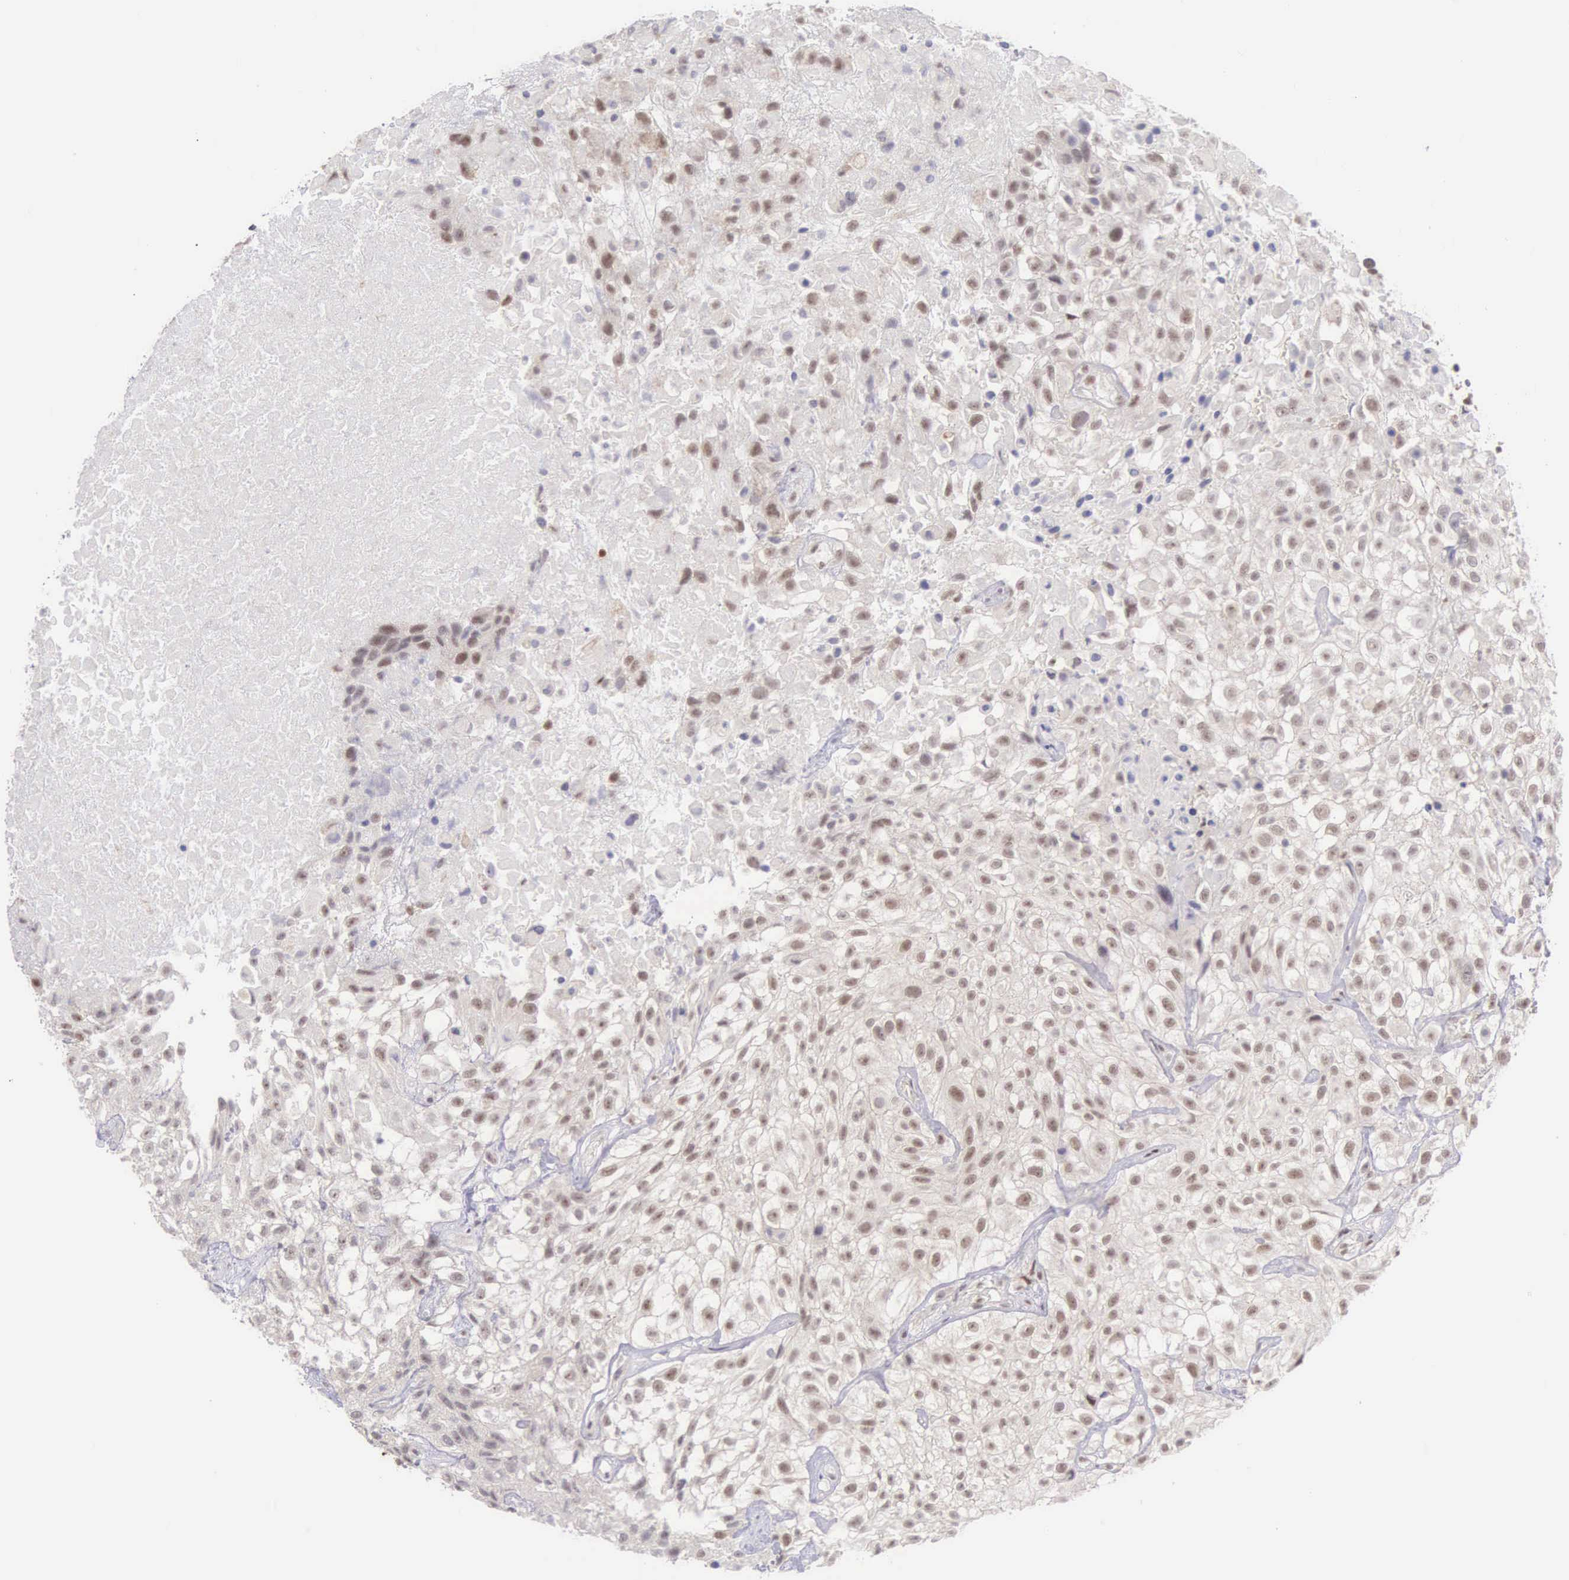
{"staining": {"intensity": "weak", "quantity": "25%-75%", "location": "nuclear"}, "tissue": "urothelial cancer", "cell_type": "Tumor cells", "image_type": "cancer", "snomed": [{"axis": "morphology", "description": "Urothelial carcinoma, High grade"}, {"axis": "topography", "description": "Urinary bladder"}], "caption": "Immunohistochemistry histopathology image of neoplastic tissue: human urothelial carcinoma (high-grade) stained using immunohistochemistry demonstrates low levels of weak protein expression localized specifically in the nuclear of tumor cells, appearing as a nuclear brown color.", "gene": "GRK3", "patient": {"sex": "male", "age": 56}}